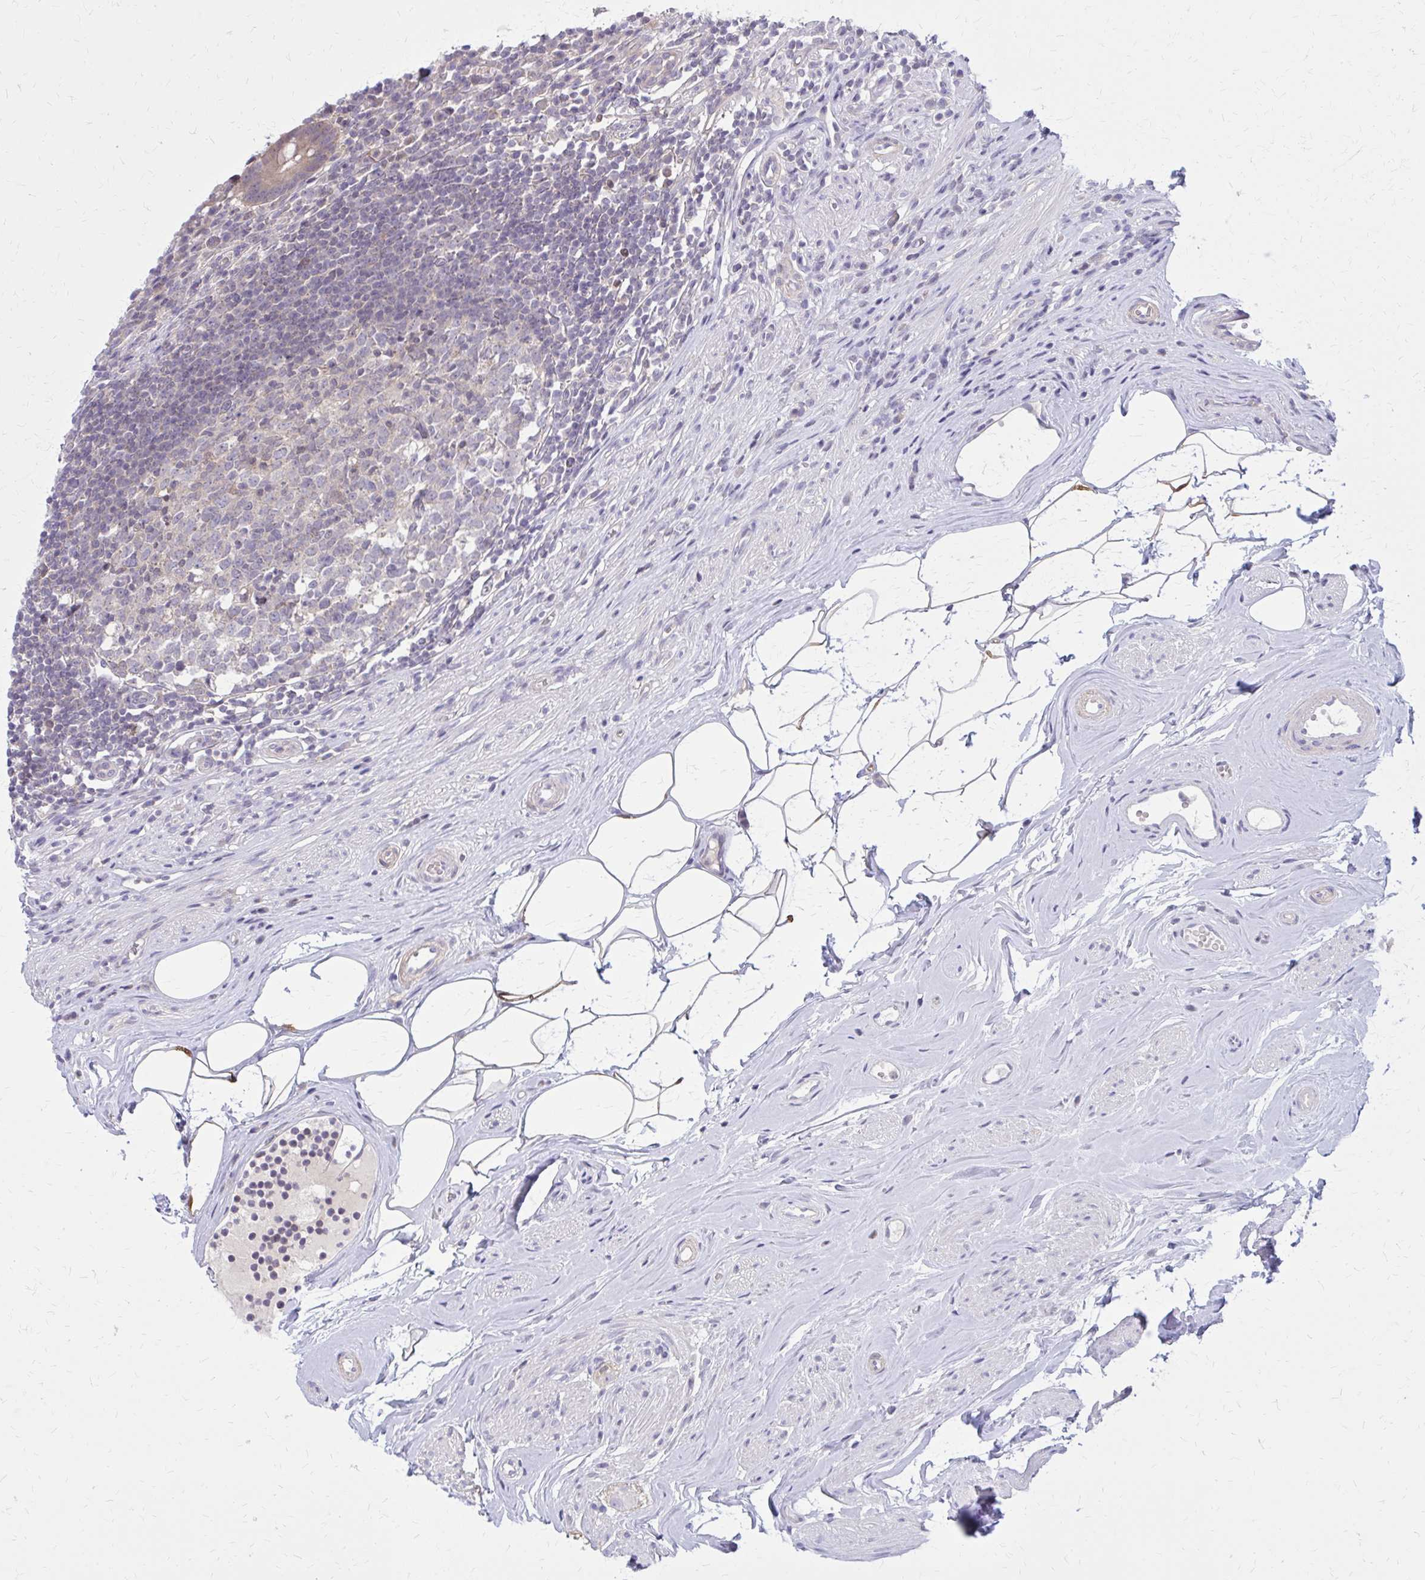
{"staining": {"intensity": "strong", "quantity": "25%-75%", "location": "cytoplasmic/membranous"}, "tissue": "appendix", "cell_type": "Glandular cells", "image_type": "normal", "snomed": [{"axis": "morphology", "description": "Normal tissue, NOS"}, {"axis": "topography", "description": "Appendix"}], "caption": "Immunohistochemical staining of normal human appendix reveals strong cytoplasmic/membranous protein expression in approximately 25%-75% of glandular cells. Immunohistochemistry stains the protein in brown and the nuclei are stained blue.", "gene": "DBI", "patient": {"sex": "female", "age": 56}}